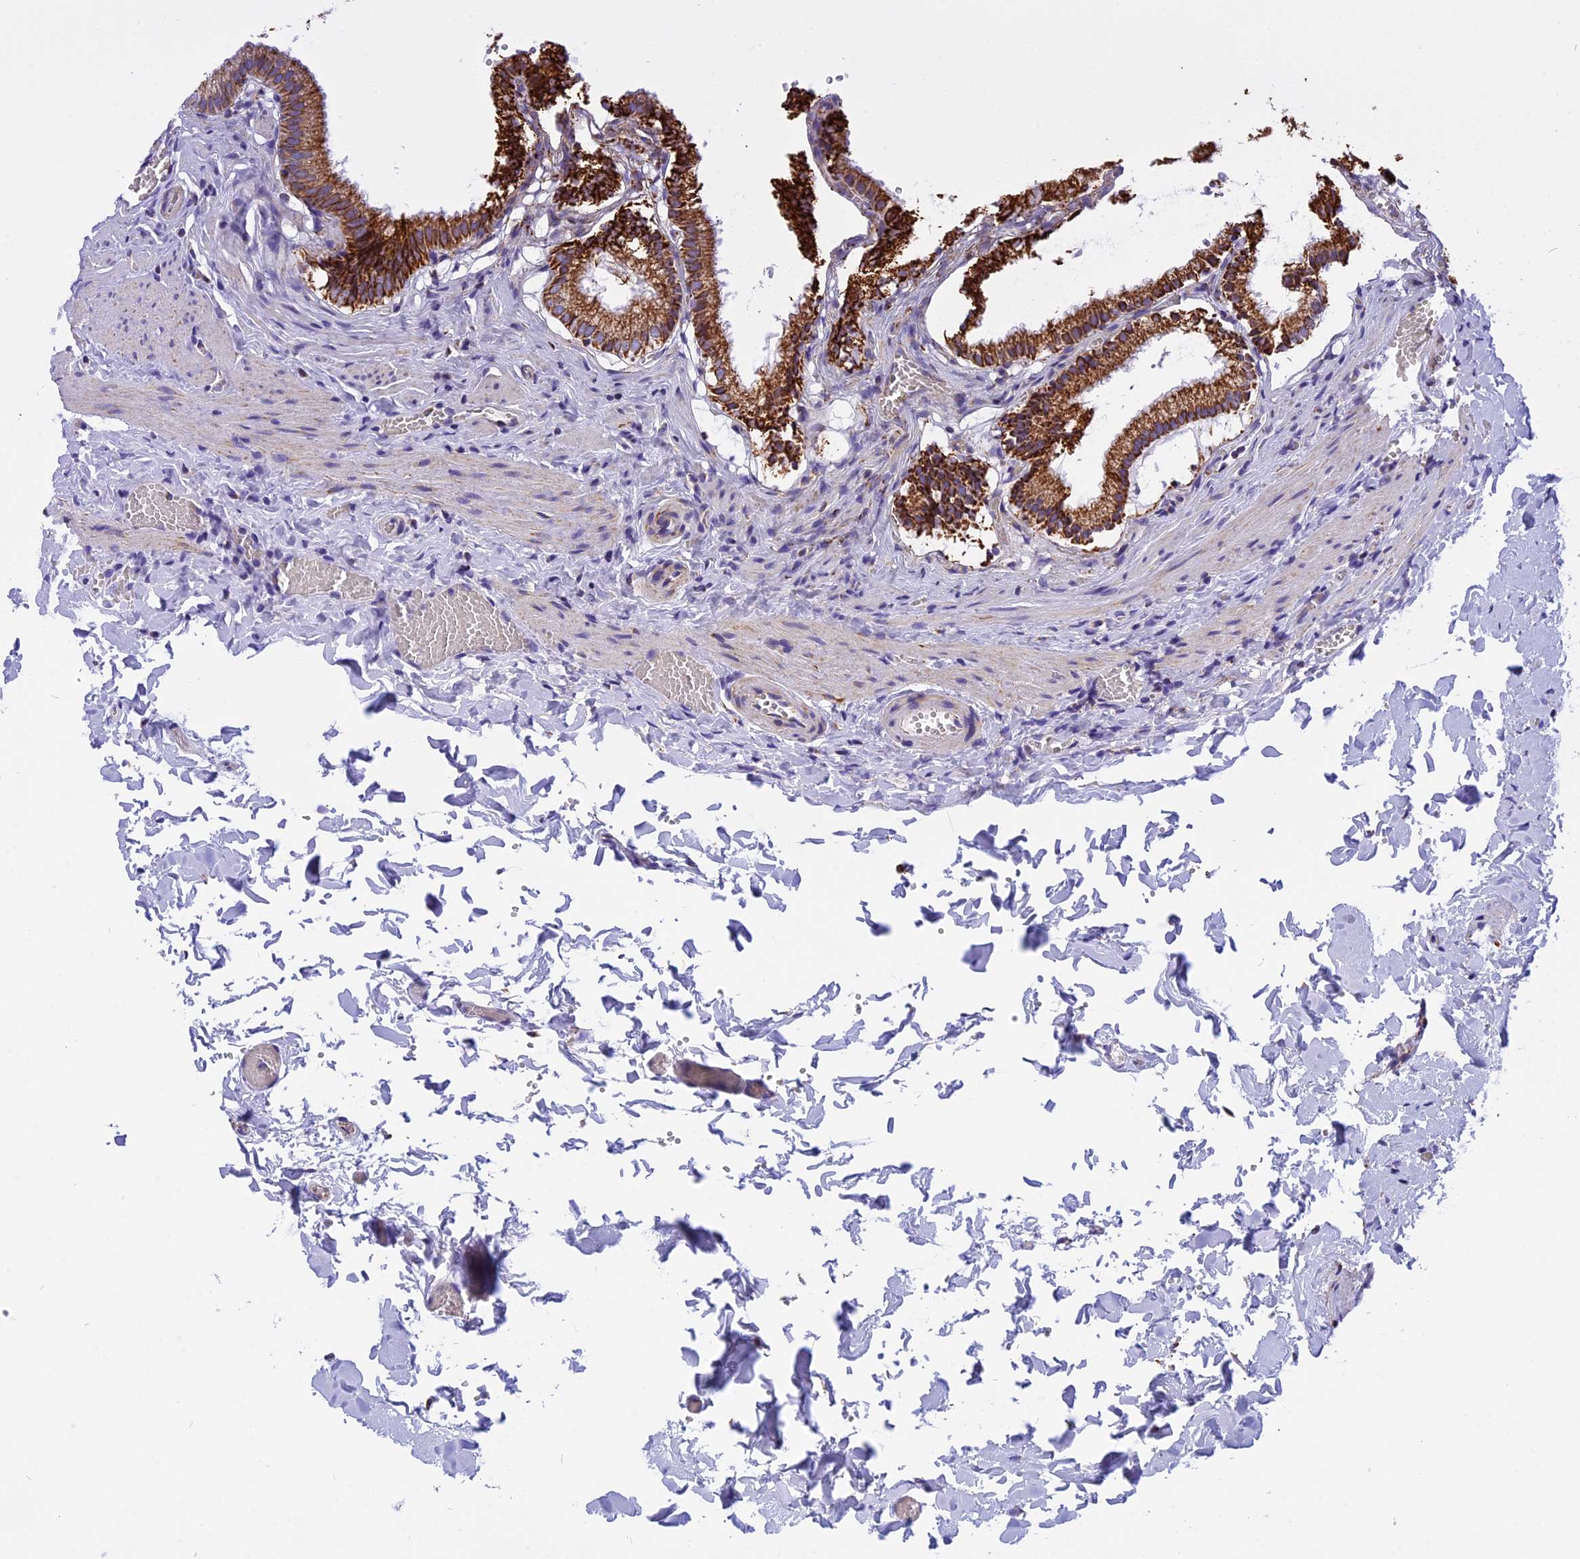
{"staining": {"intensity": "strong", "quantity": ">75%", "location": "cytoplasmic/membranous"}, "tissue": "gallbladder", "cell_type": "Glandular cells", "image_type": "normal", "snomed": [{"axis": "morphology", "description": "Normal tissue, NOS"}, {"axis": "topography", "description": "Gallbladder"}], "caption": "Gallbladder stained for a protein (brown) shows strong cytoplasmic/membranous positive positivity in approximately >75% of glandular cells.", "gene": "VDAC2", "patient": {"sex": "male", "age": 38}}